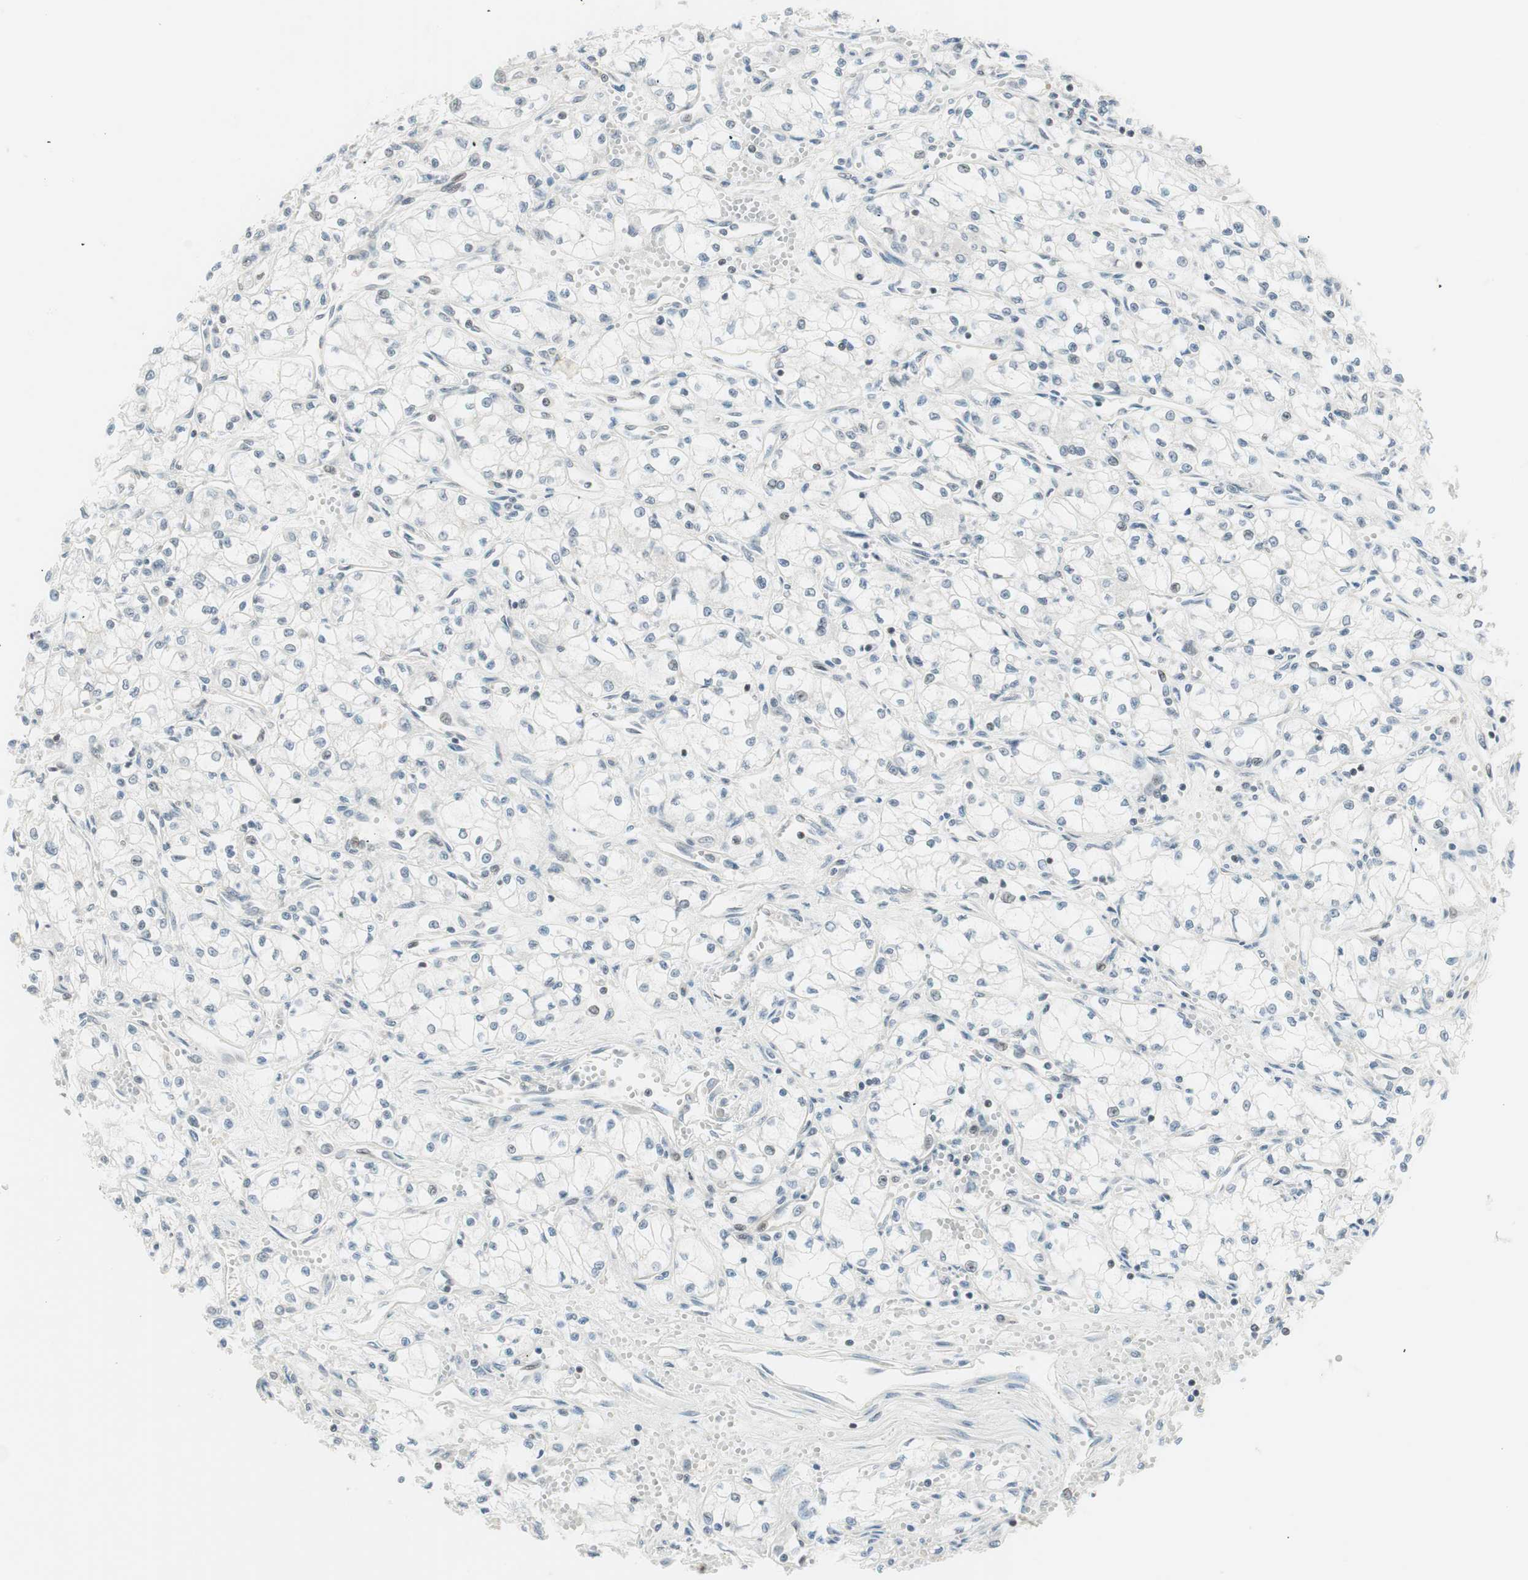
{"staining": {"intensity": "negative", "quantity": "none", "location": "none"}, "tissue": "renal cancer", "cell_type": "Tumor cells", "image_type": "cancer", "snomed": [{"axis": "morphology", "description": "Normal tissue, NOS"}, {"axis": "morphology", "description": "Adenocarcinoma, NOS"}, {"axis": "topography", "description": "Kidney"}], "caption": "Immunohistochemical staining of adenocarcinoma (renal) displays no significant expression in tumor cells.", "gene": "TPT1", "patient": {"sex": "male", "age": 59}}